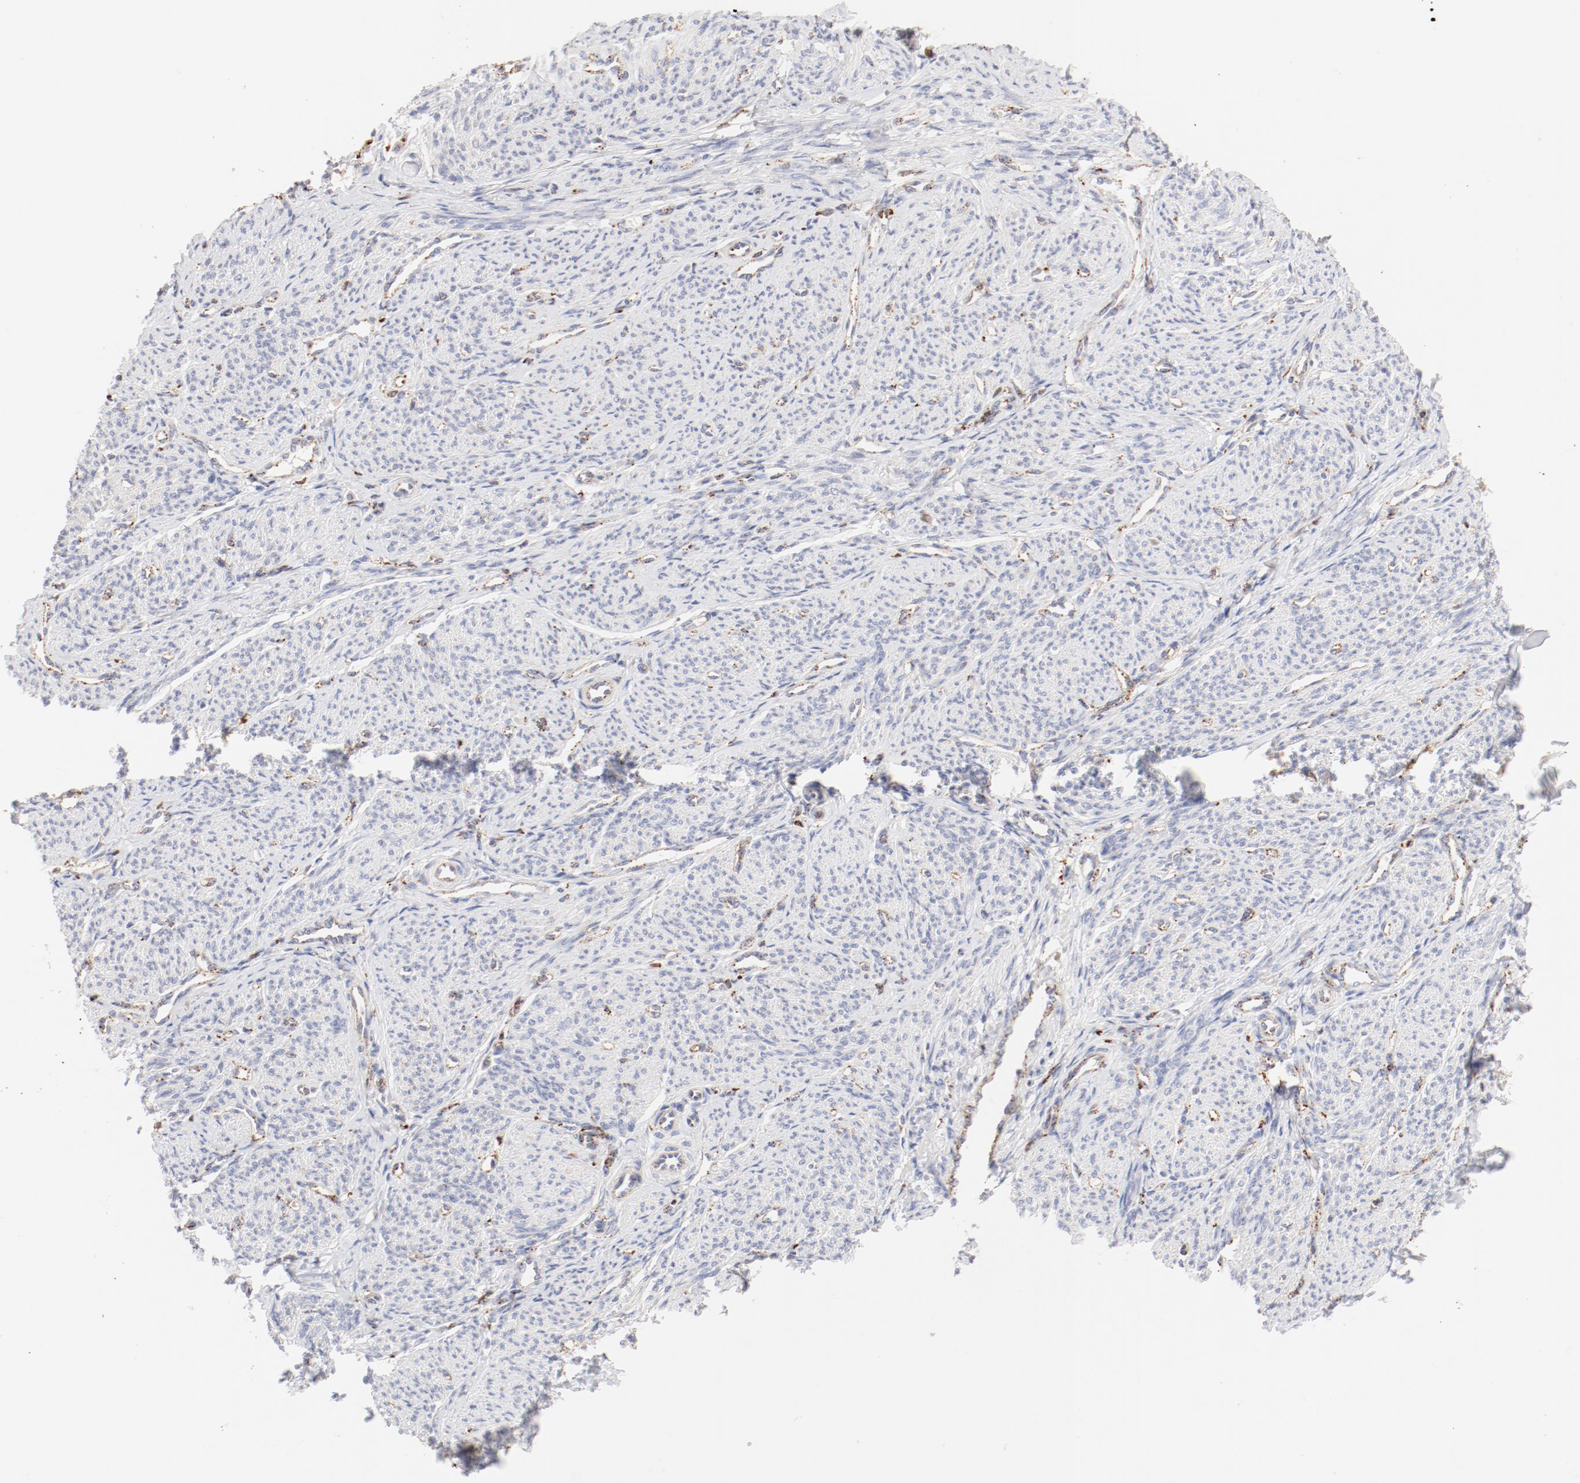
{"staining": {"intensity": "negative", "quantity": "none", "location": "none"}, "tissue": "smooth muscle", "cell_type": "Smooth muscle cells", "image_type": "normal", "snomed": [{"axis": "morphology", "description": "Normal tissue, NOS"}, {"axis": "topography", "description": "Smooth muscle"}], "caption": "Smooth muscle cells show no significant protein positivity in benign smooth muscle. Nuclei are stained in blue.", "gene": "CTSH", "patient": {"sex": "female", "age": 65}}